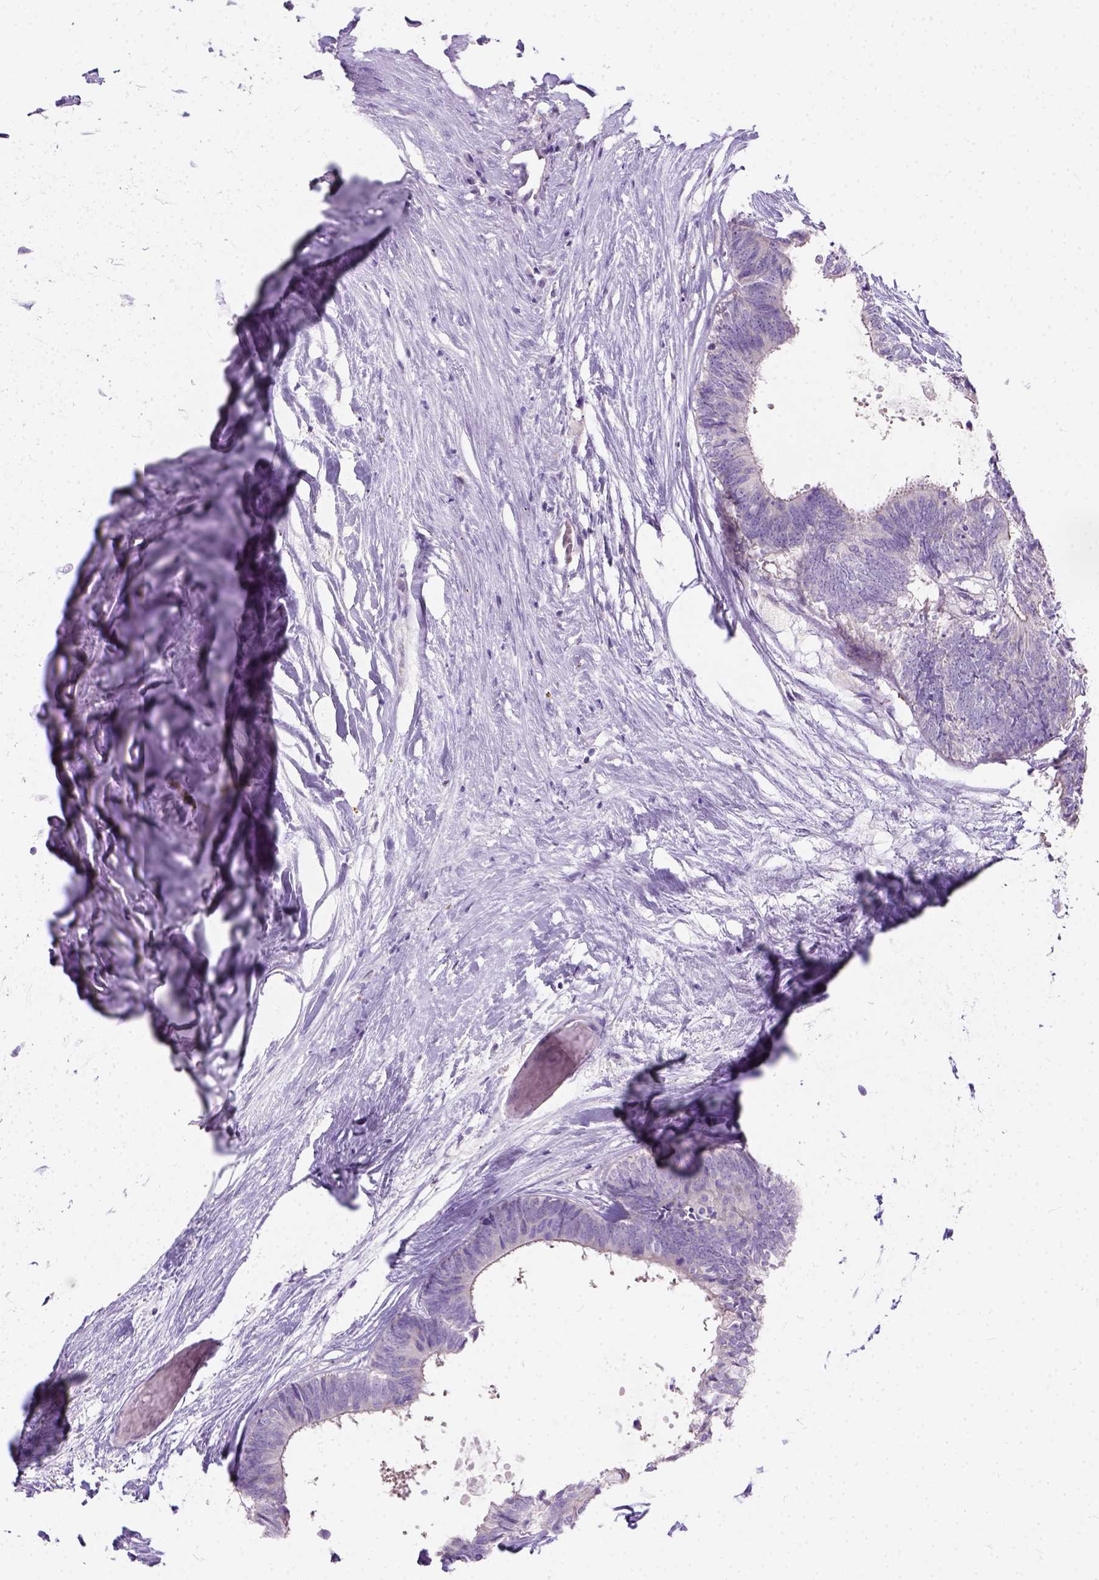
{"staining": {"intensity": "negative", "quantity": "none", "location": "none"}, "tissue": "colorectal cancer", "cell_type": "Tumor cells", "image_type": "cancer", "snomed": [{"axis": "morphology", "description": "Adenocarcinoma, NOS"}, {"axis": "topography", "description": "Colon"}, {"axis": "topography", "description": "Rectum"}], "caption": "This is a photomicrograph of immunohistochemistry (IHC) staining of colorectal cancer, which shows no staining in tumor cells.", "gene": "C20orf144", "patient": {"sex": "male", "age": 57}}